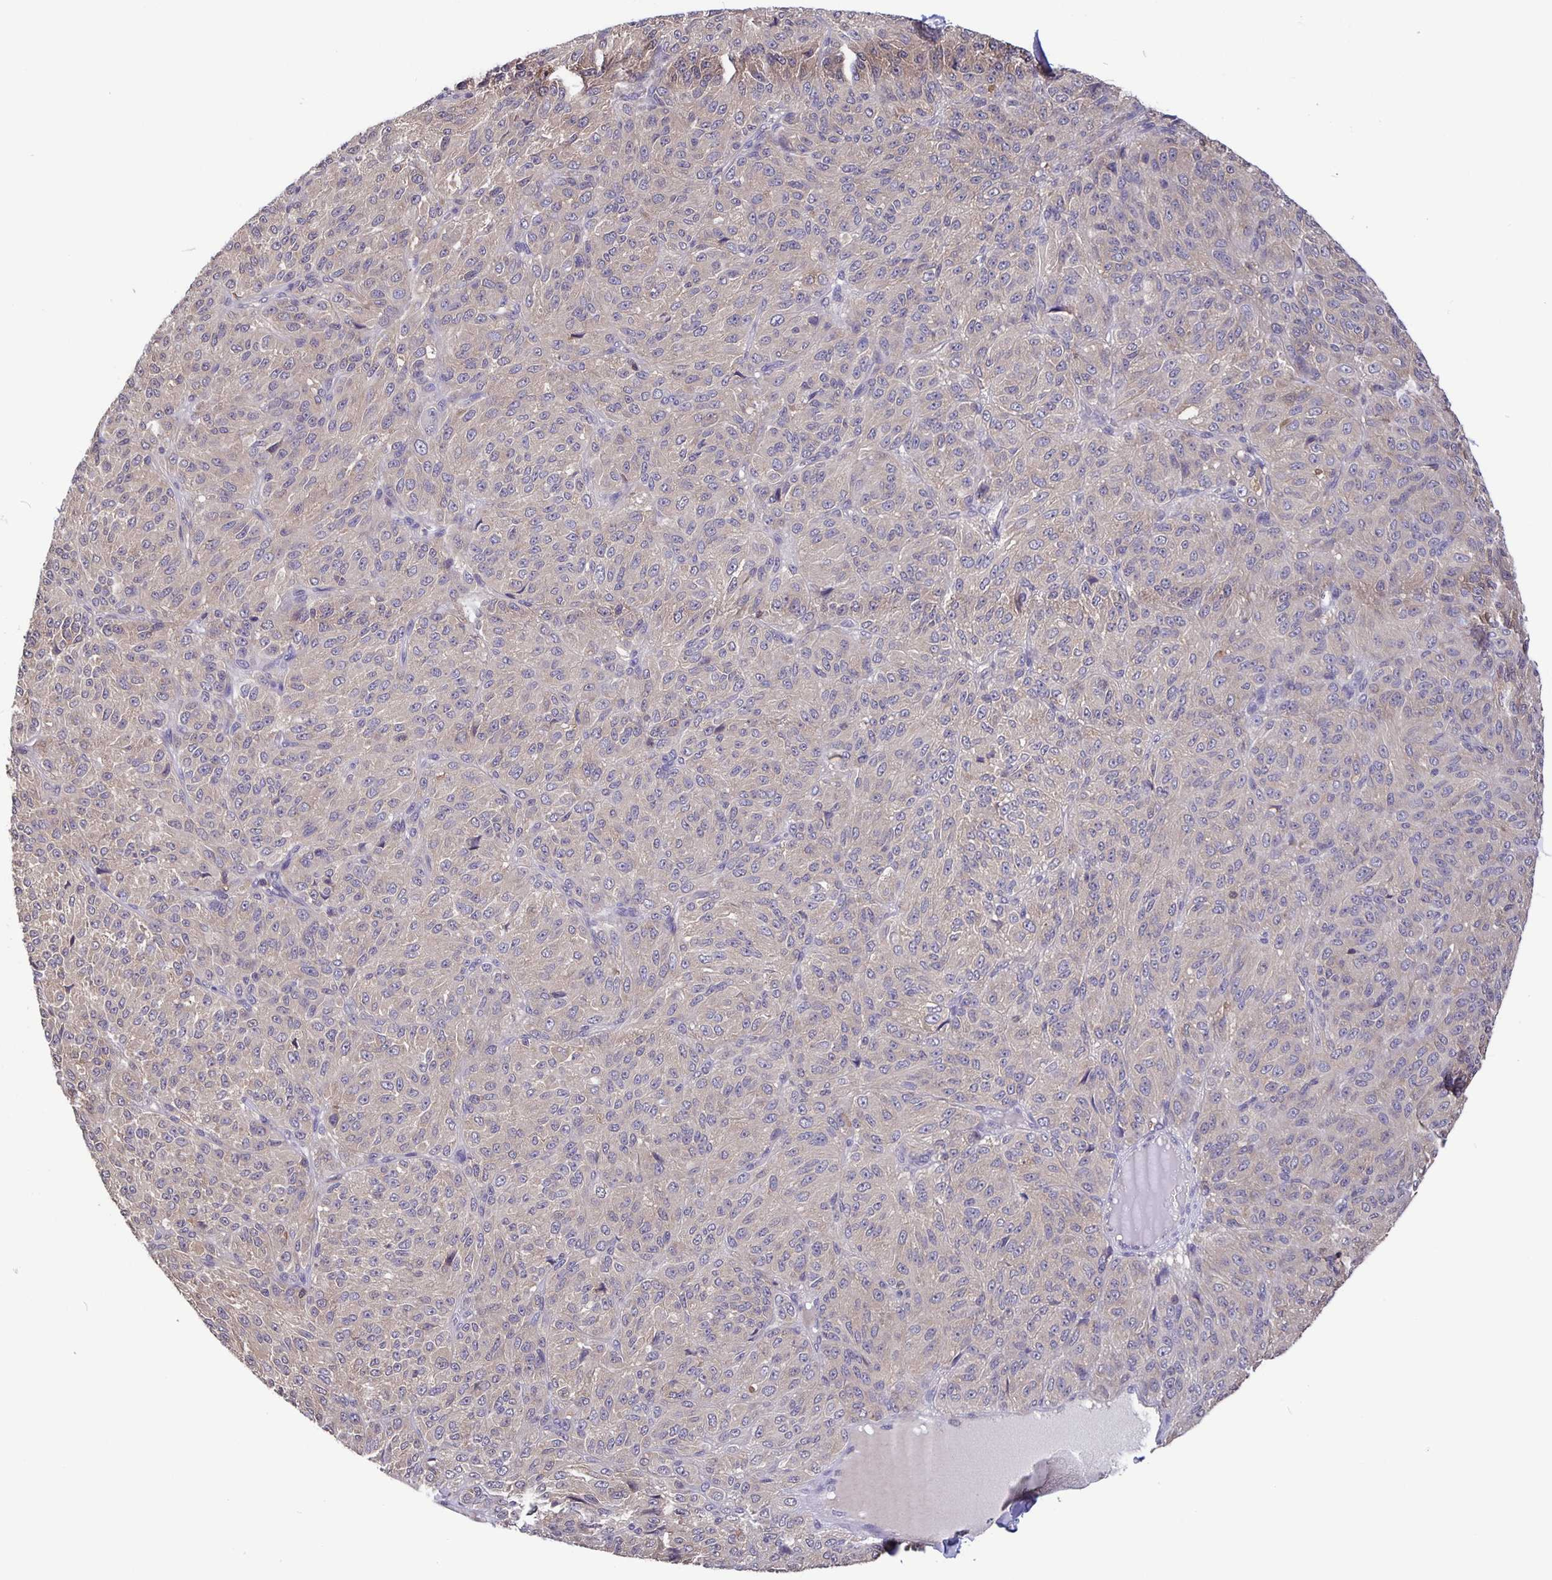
{"staining": {"intensity": "weak", "quantity": "<25%", "location": "cytoplasmic/membranous"}, "tissue": "melanoma", "cell_type": "Tumor cells", "image_type": "cancer", "snomed": [{"axis": "morphology", "description": "Malignant melanoma, Metastatic site"}, {"axis": "topography", "description": "Brain"}], "caption": "A high-resolution photomicrograph shows immunohistochemistry staining of melanoma, which shows no significant expression in tumor cells.", "gene": "FEM1C", "patient": {"sex": "female", "age": 56}}